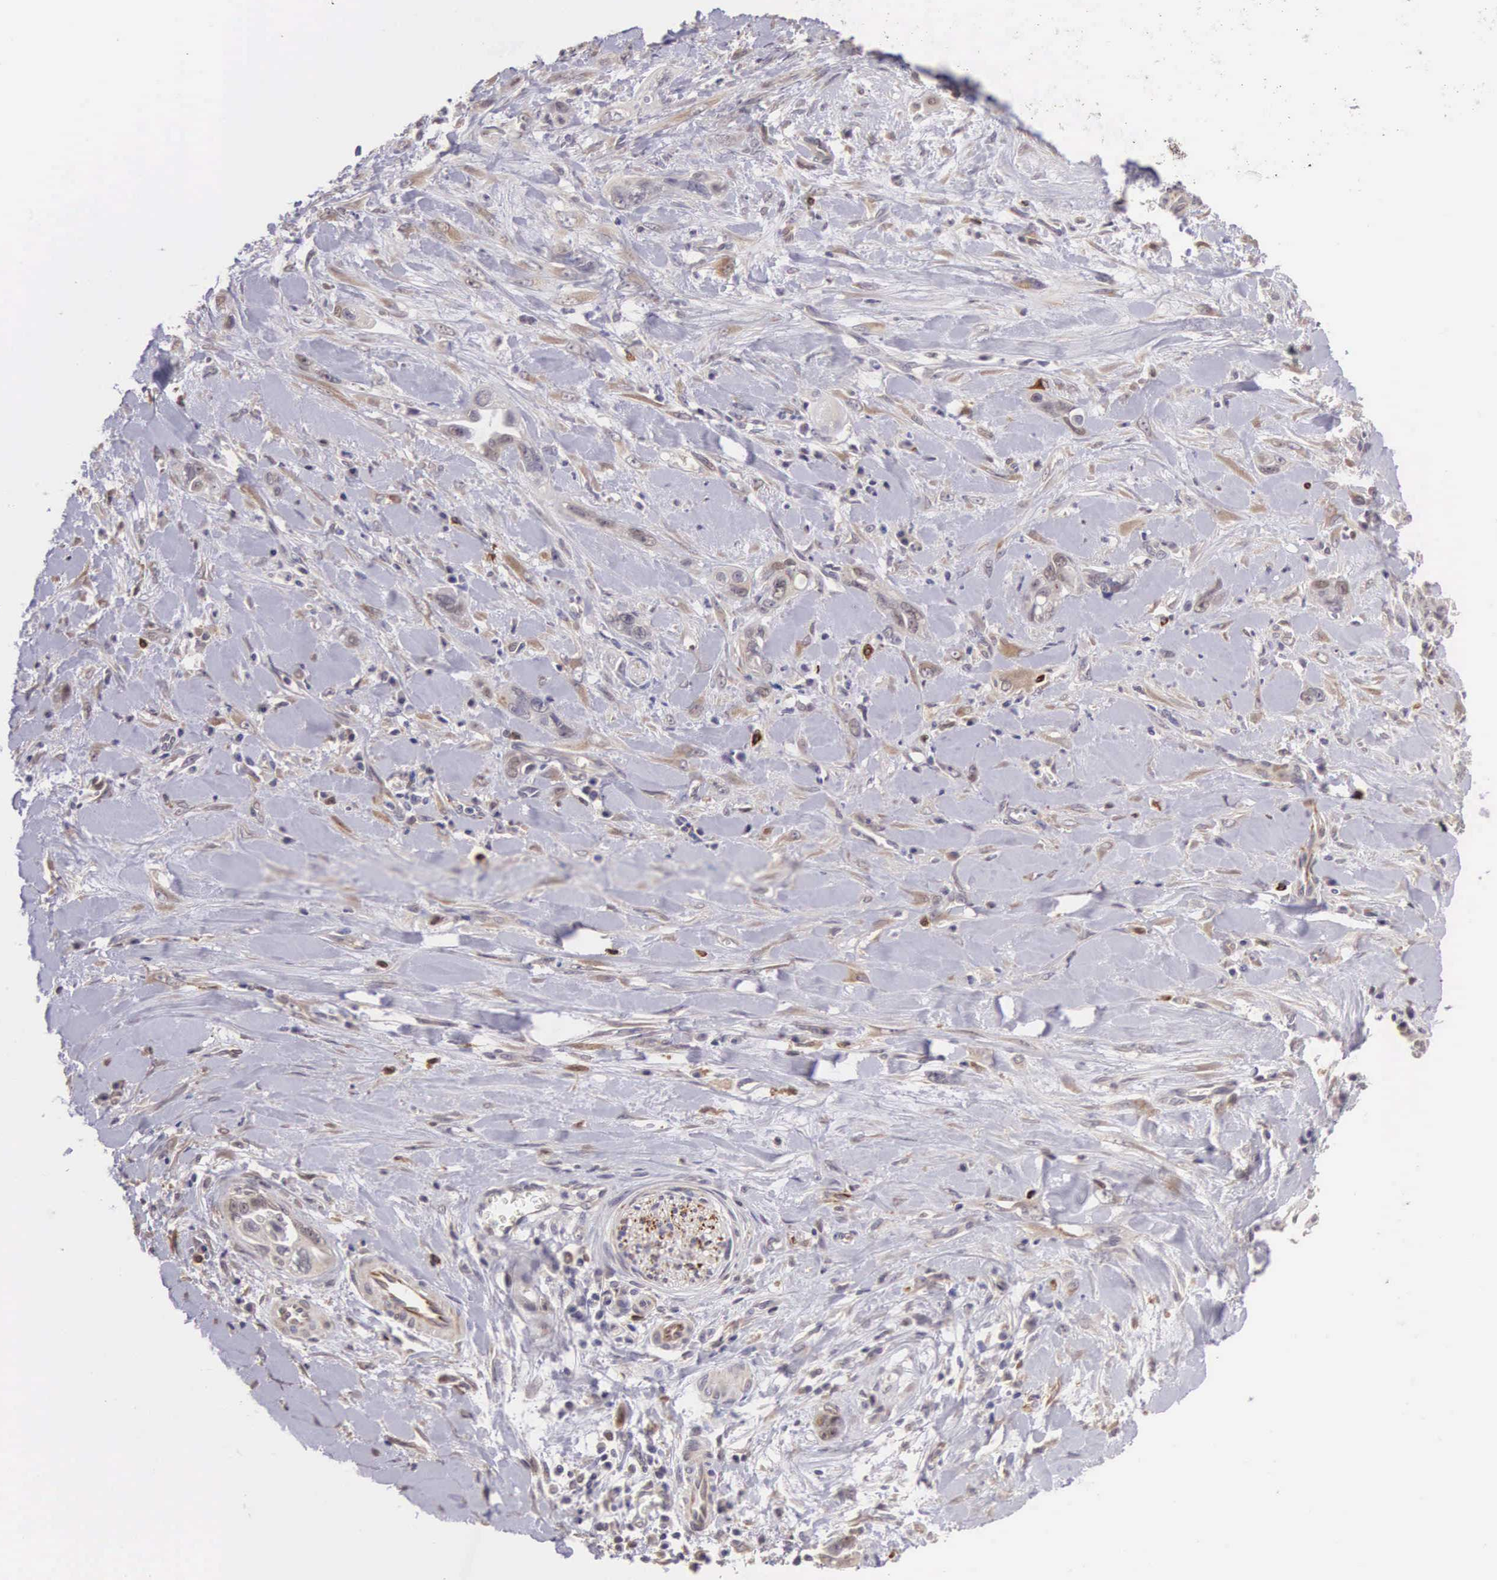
{"staining": {"intensity": "weak", "quantity": "25%-75%", "location": "cytoplasmic/membranous"}, "tissue": "pancreatic cancer", "cell_type": "Tumor cells", "image_type": "cancer", "snomed": [{"axis": "morphology", "description": "Adenocarcinoma, NOS"}, {"axis": "topography", "description": "Pancreas"}], "caption": "Human pancreatic adenocarcinoma stained with a brown dye demonstrates weak cytoplasmic/membranous positive staining in approximately 25%-75% of tumor cells.", "gene": "CDC45", "patient": {"sex": "male", "age": 69}}